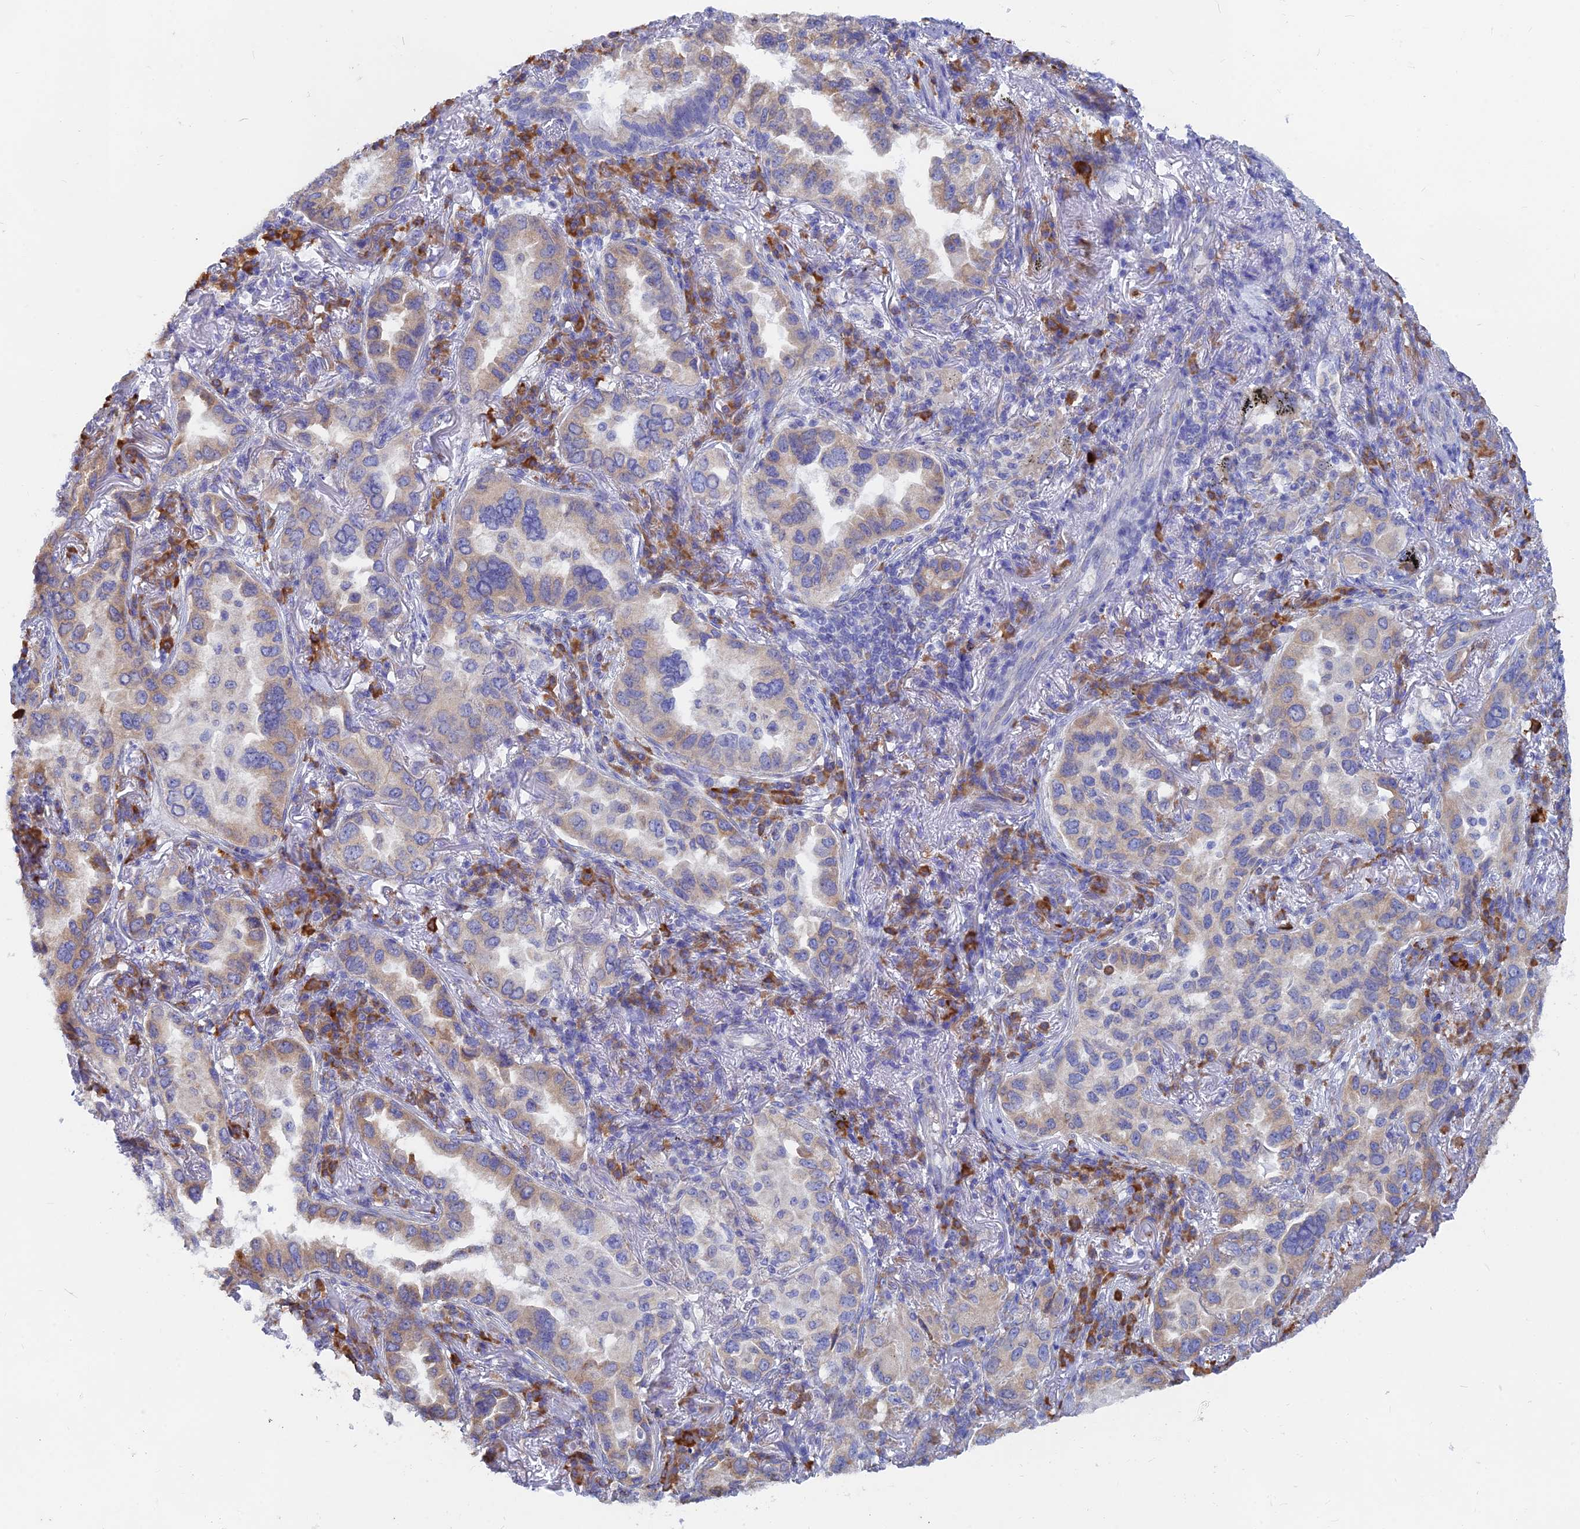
{"staining": {"intensity": "weak", "quantity": "25%-75%", "location": "cytoplasmic/membranous"}, "tissue": "lung cancer", "cell_type": "Tumor cells", "image_type": "cancer", "snomed": [{"axis": "morphology", "description": "Adenocarcinoma, NOS"}, {"axis": "topography", "description": "Lung"}], "caption": "An immunohistochemistry micrograph of neoplastic tissue is shown. Protein staining in brown labels weak cytoplasmic/membranous positivity in lung cancer within tumor cells.", "gene": "WDR35", "patient": {"sex": "female", "age": 69}}